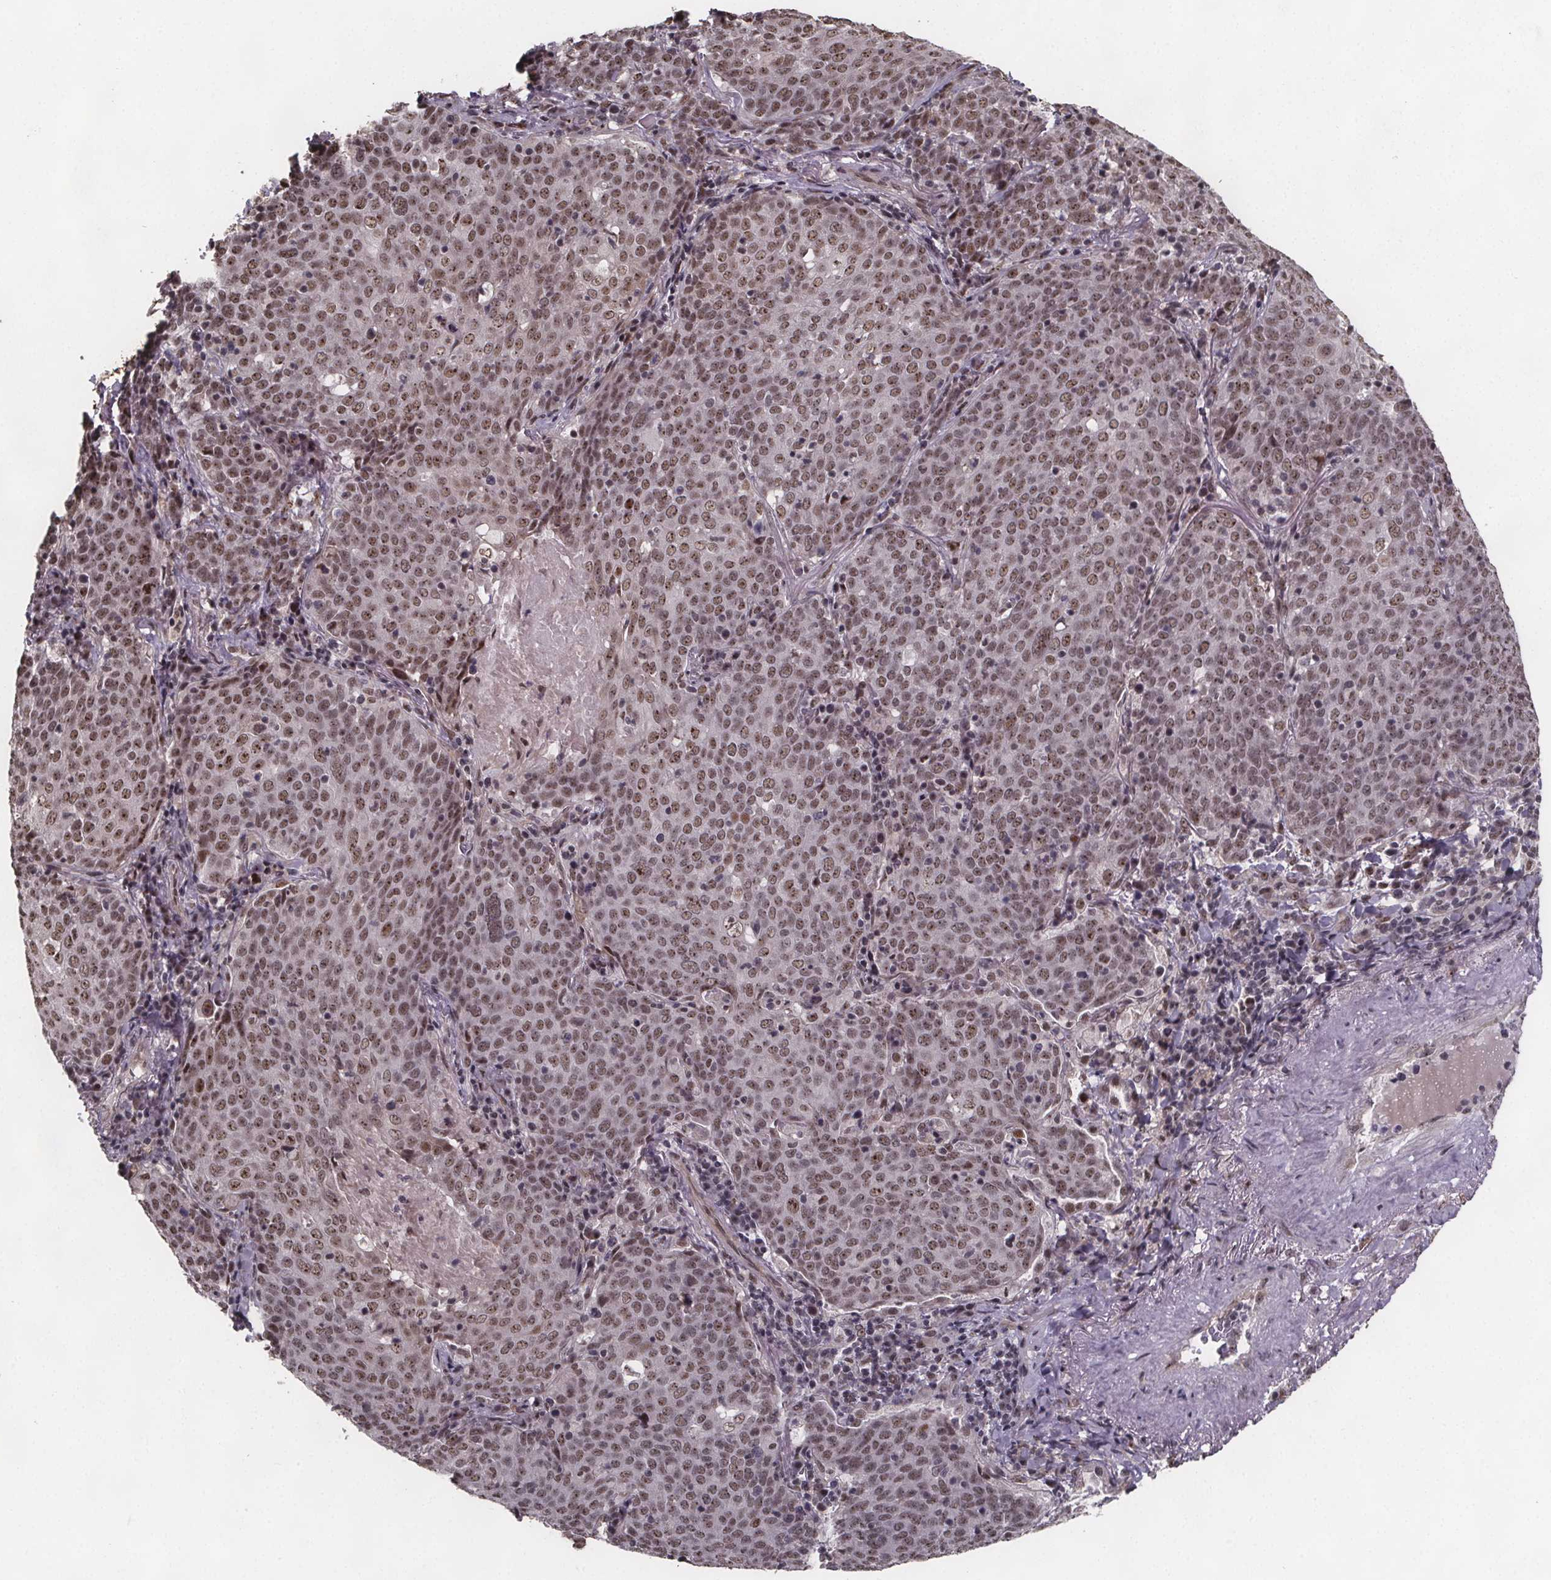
{"staining": {"intensity": "moderate", "quantity": ">75%", "location": "nuclear"}, "tissue": "lung cancer", "cell_type": "Tumor cells", "image_type": "cancer", "snomed": [{"axis": "morphology", "description": "Squamous cell carcinoma, NOS"}, {"axis": "topography", "description": "Lung"}], "caption": "Immunohistochemistry (IHC) photomicrograph of lung squamous cell carcinoma stained for a protein (brown), which exhibits medium levels of moderate nuclear expression in about >75% of tumor cells.", "gene": "U2SURP", "patient": {"sex": "male", "age": 82}}